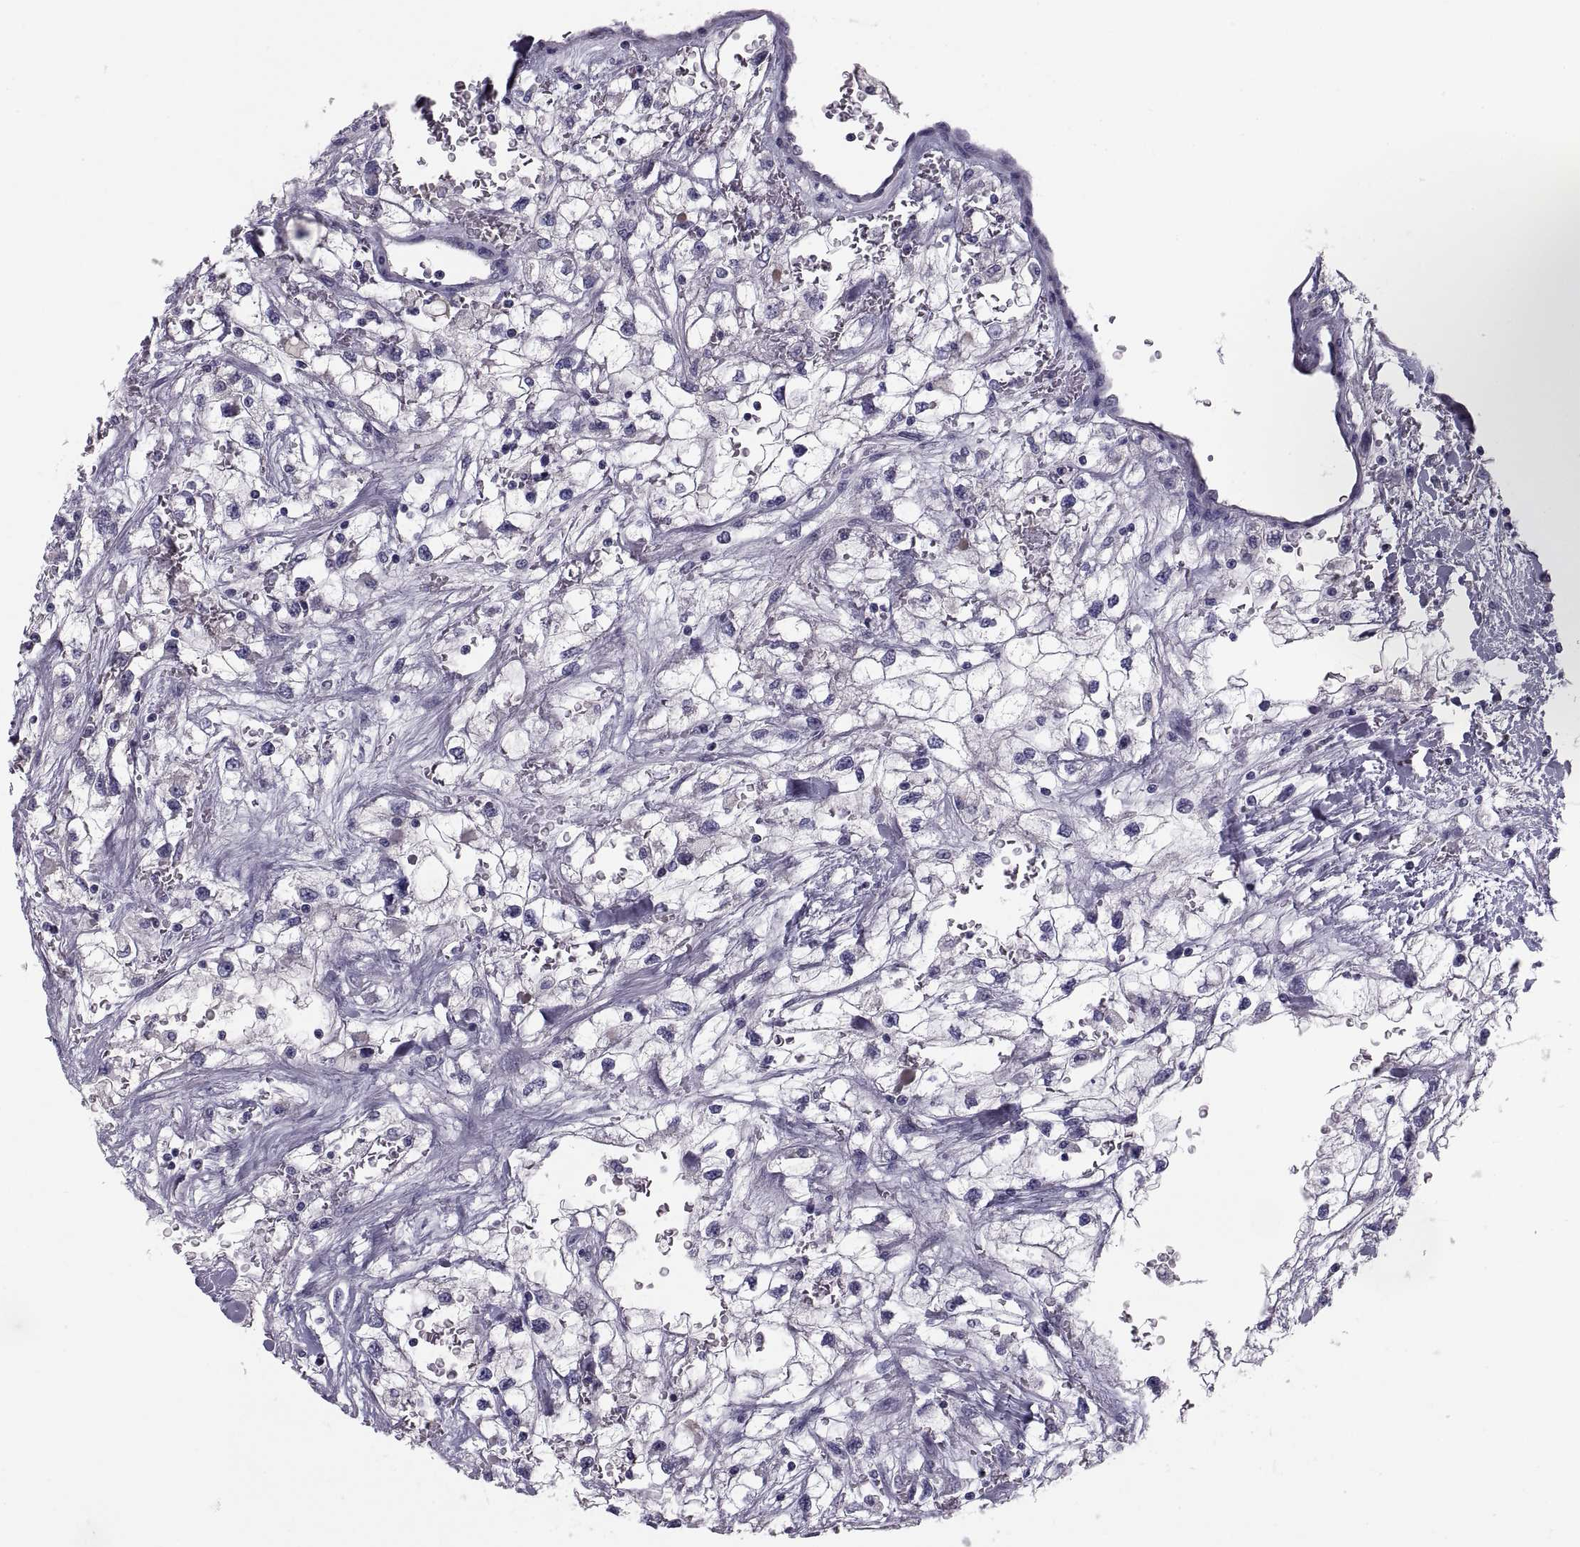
{"staining": {"intensity": "negative", "quantity": "none", "location": "none"}, "tissue": "renal cancer", "cell_type": "Tumor cells", "image_type": "cancer", "snomed": [{"axis": "morphology", "description": "Adenocarcinoma, NOS"}, {"axis": "topography", "description": "Kidney"}], "caption": "This is an IHC histopathology image of renal cancer (adenocarcinoma). There is no staining in tumor cells.", "gene": "PDZRN4", "patient": {"sex": "male", "age": 59}}